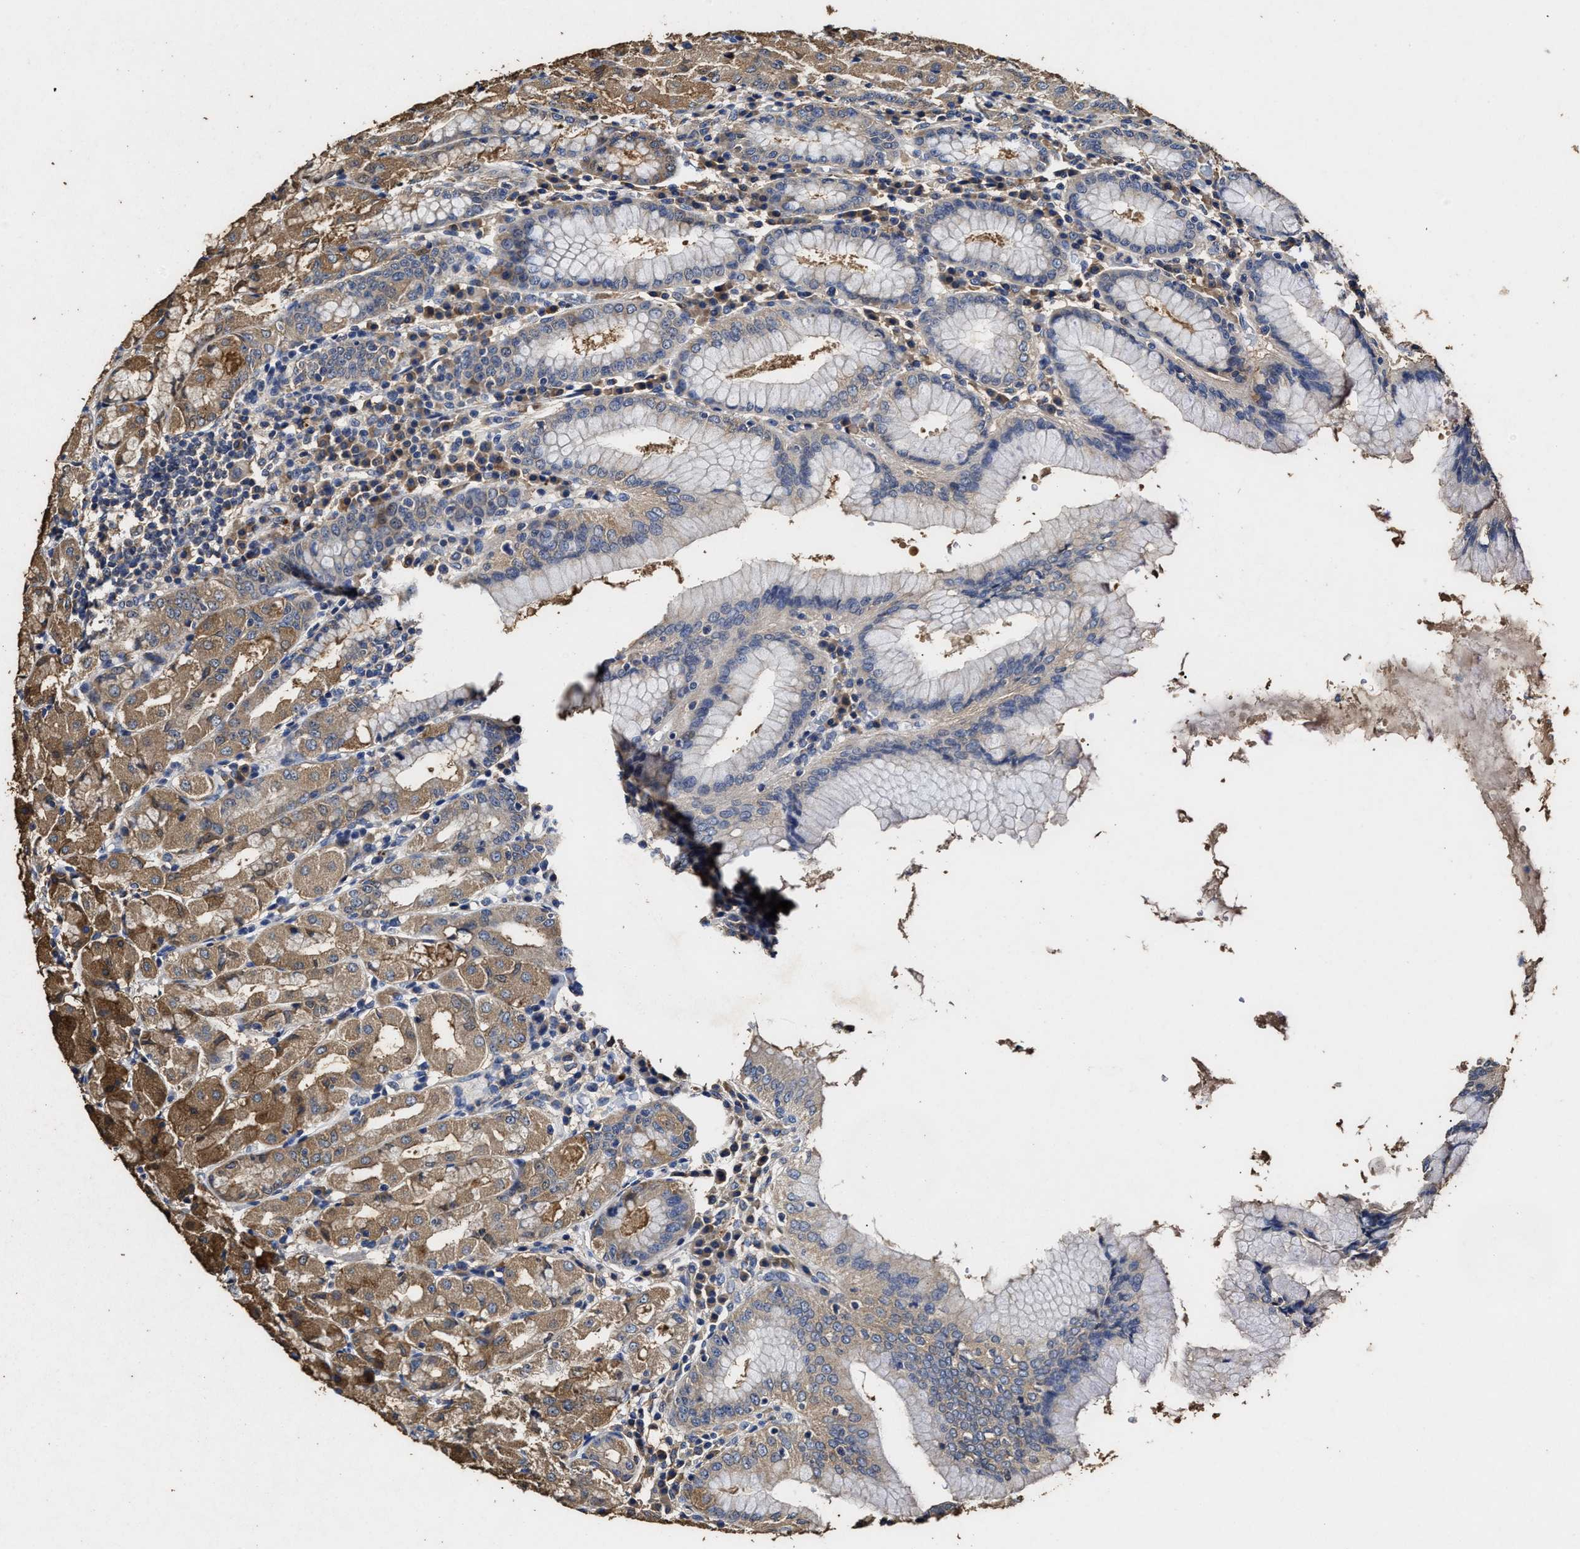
{"staining": {"intensity": "strong", "quantity": "25%-75%", "location": "cytoplasmic/membranous"}, "tissue": "stomach", "cell_type": "Glandular cells", "image_type": "normal", "snomed": [{"axis": "morphology", "description": "Normal tissue, NOS"}, {"axis": "topography", "description": "Stomach"}, {"axis": "topography", "description": "Stomach, lower"}], "caption": "This image reveals IHC staining of benign stomach, with high strong cytoplasmic/membranous positivity in about 25%-75% of glandular cells.", "gene": "PPM1K", "patient": {"sex": "female", "age": 56}}